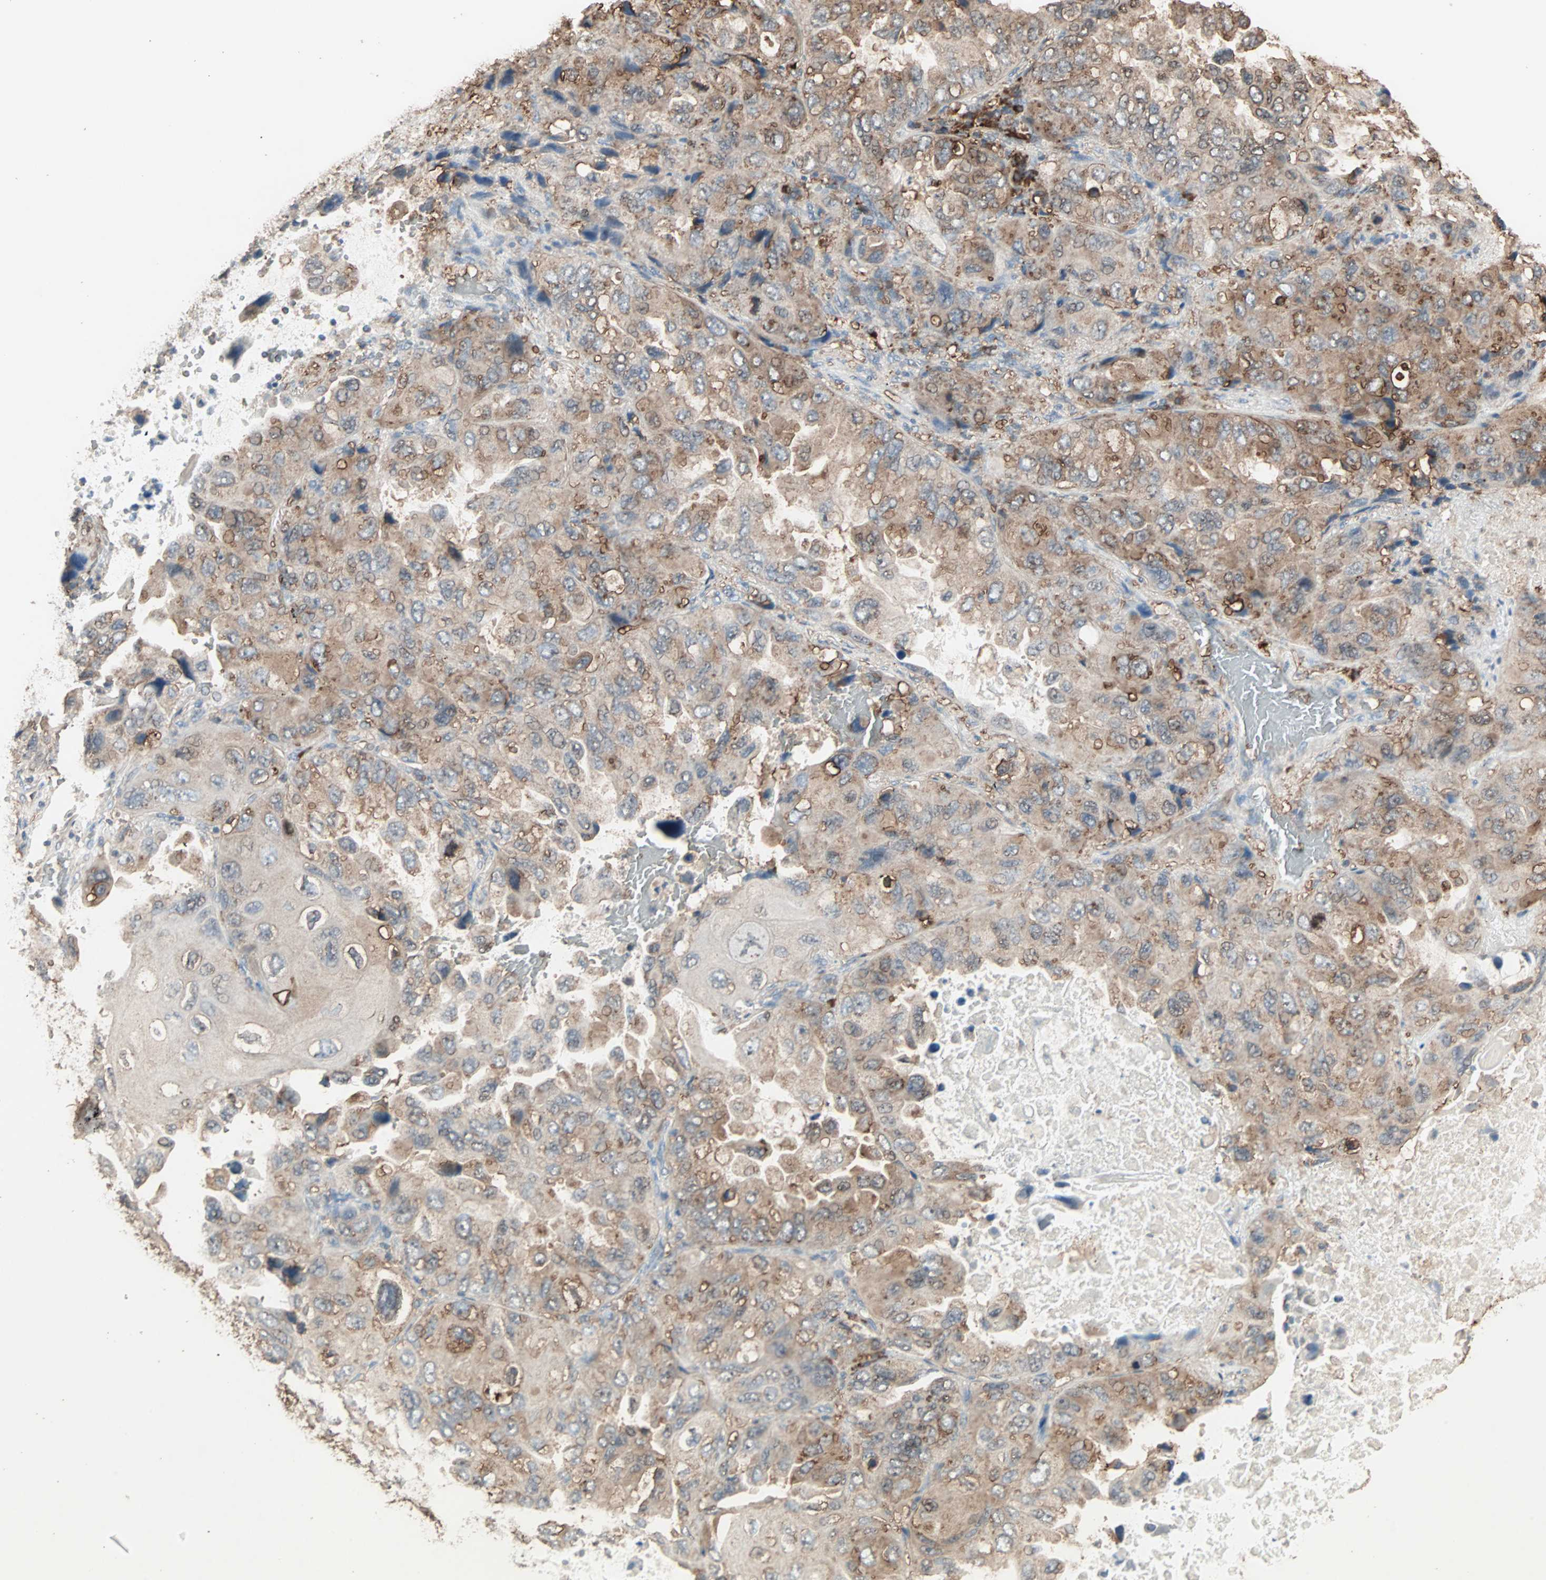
{"staining": {"intensity": "moderate", "quantity": ">75%", "location": "cytoplasmic/membranous"}, "tissue": "lung cancer", "cell_type": "Tumor cells", "image_type": "cancer", "snomed": [{"axis": "morphology", "description": "Squamous cell carcinoma, NOS"}, {"axis": "topography", "description": "Lung"}], "caption": "Immunohistochemical staining of human lung cancer (squamous cell carcinoma) exhibits medium levels of moderate cytoplasmic/membranous protein staining in approximately >75% of tumor cells.", "gene": "MMP3", "patient": {"sex": "female", "age": 73}}